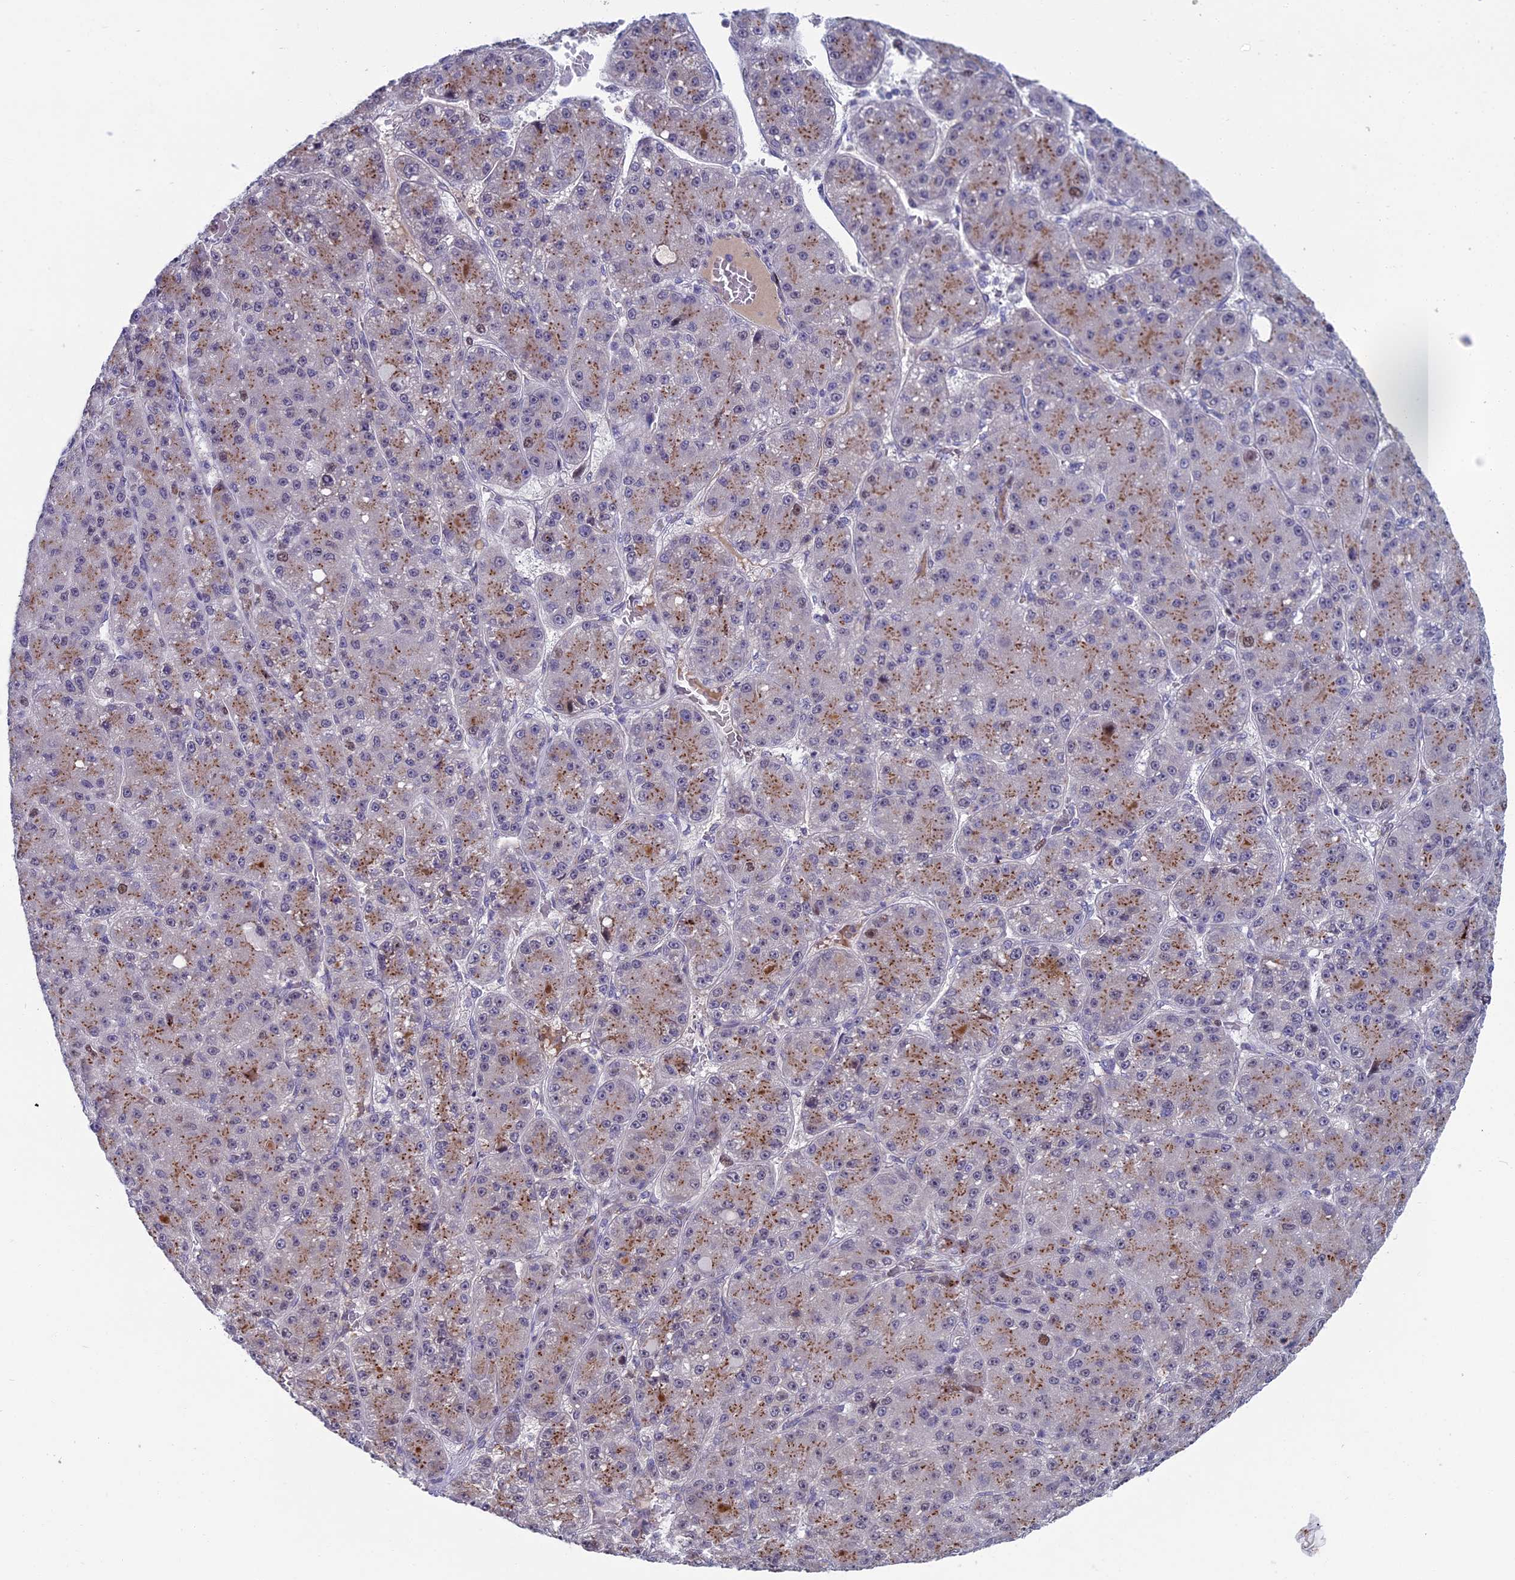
{"staining": {"intensity": "moderate", "quantity": "25%-75%", "location": "cytoplasmic/membranous"}, "tissue": "liver cancer", "cell_type": "Tumor cells", "image_type": "cancer", "snomed": [{"axis": "morphology", "description": "Carcinoma, Hepatocellular, NOS"}, {"axis": "topography", "description": "Liver"}], "caption": "This micrograph displays immunohistochemistry (IHC) staining of liver hepatocellular carcinoma, with medium moderate cytoplasmic/membranous expression in about 25%-75% of tumor cells.", "gene": "LIG1", "patient": {"sex": "male", "age": 67}}